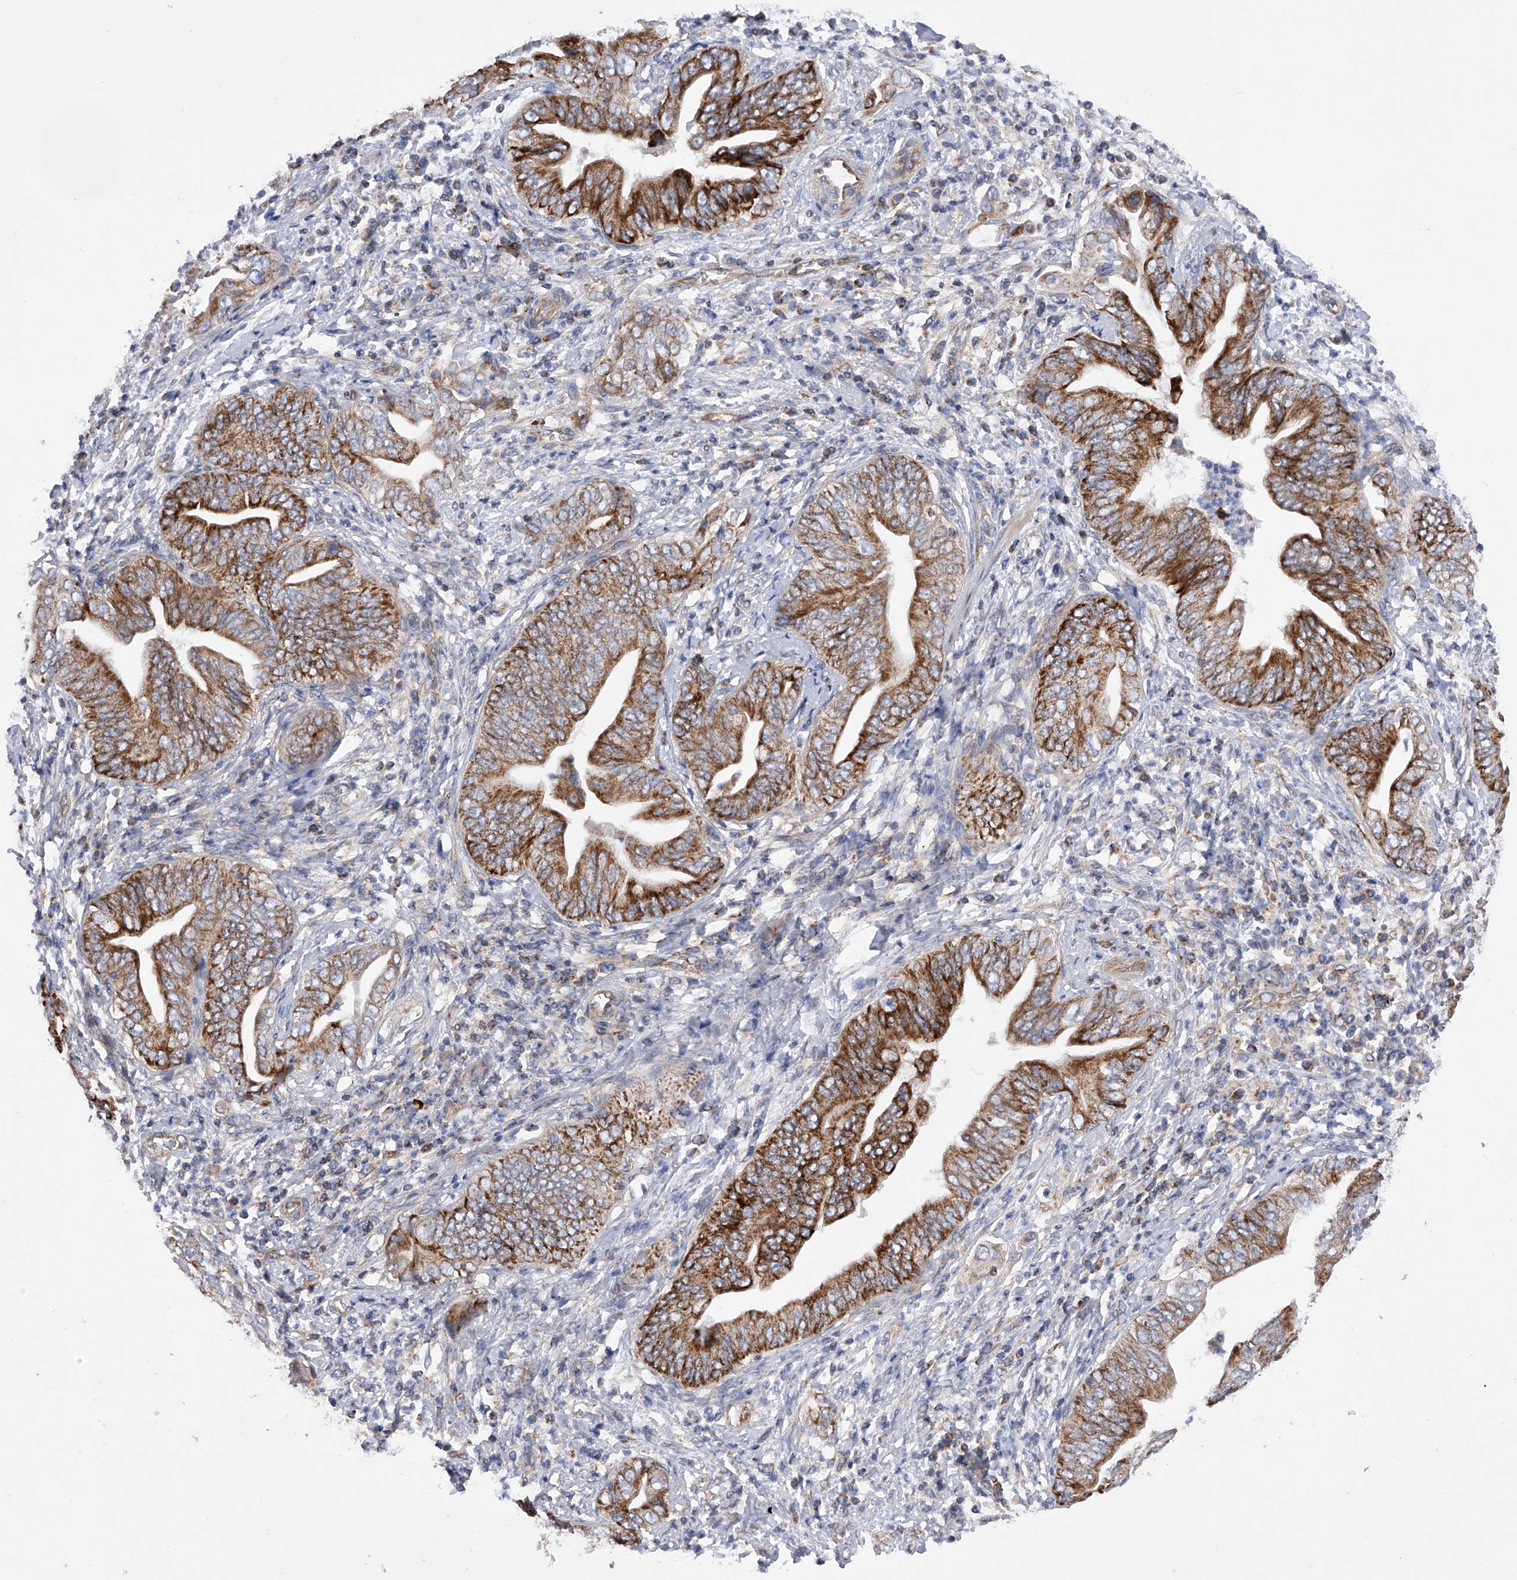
{"staining": {"intensity": "strong", "quantity": ">75%", "location": "cytoplasmic/membranous"}, "tissue": "pancreatic cancer", "cell_type": "Tumor cells", "image_type": "cancer", "snomed": [{"axis": "morphology", "description": "Adenocarcinoma, NOS"}, {"axis": "topography", "description": "Pancreas"}], "caption": "Pancreatic cancer tissue exhibits strong cytoplasmic/membranous staining in about >75% of tumor cells", "gene": "PDSS2", "patient": {"sex": "male", "age": 75}}